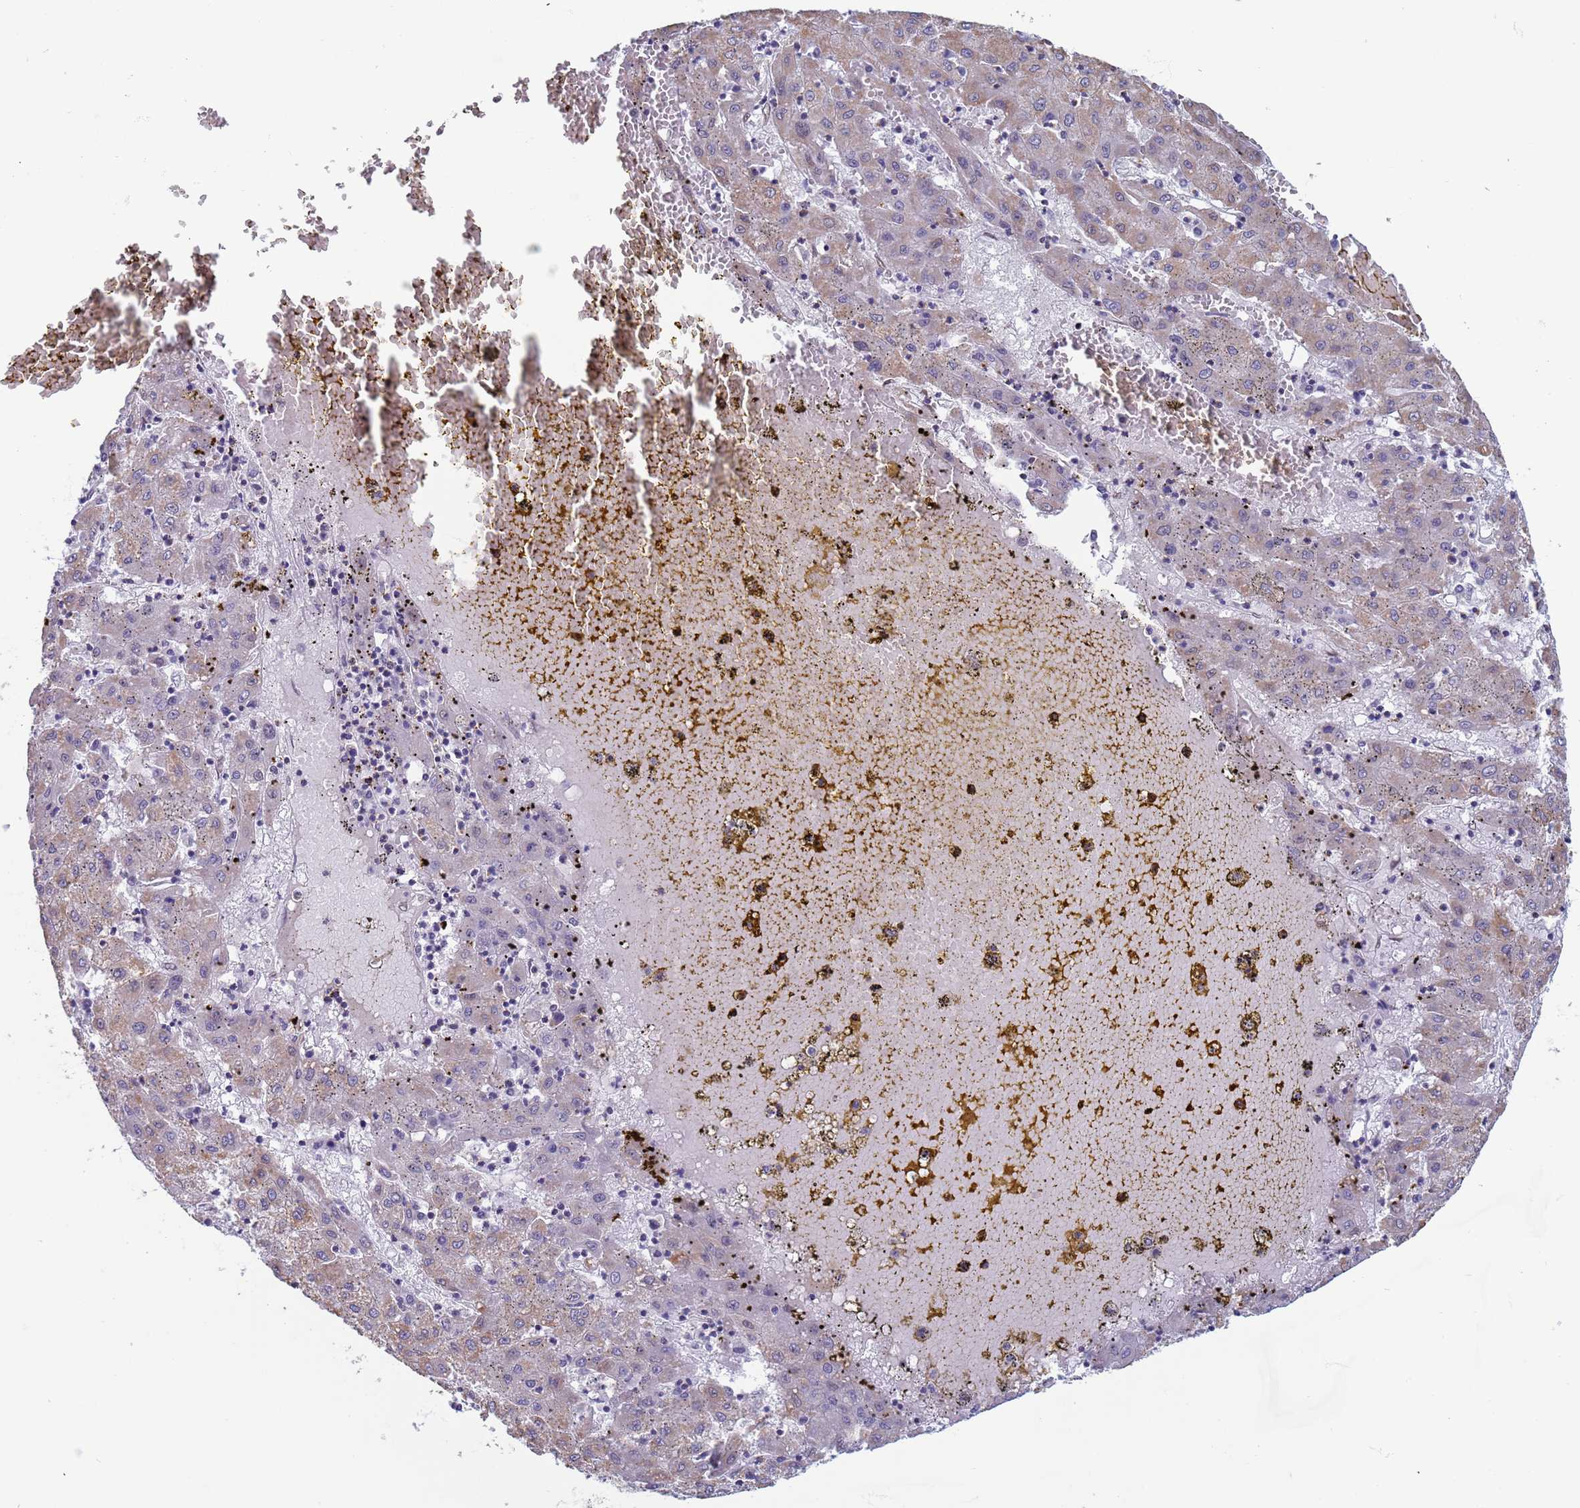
{"staining": {"intensity": "negative", "quantity": "none", "location": "none"}, "tissue": "liver cancer", "cell_type": "Tumor cells", "image_type": "cancer", "snomed": [{"axis": "morphology", "description": "Carcinoma, Hepatocellular, NOS"}, {"axis": "topography", "description": "Liver"}], "caption": "IHC histopathology image of neoplastic tissue: human liver cancer stained with DAB shows no significant protein staining in tumor cells.", "gene": "SAE1", "patient": {"sex": "male", "age": 72}}